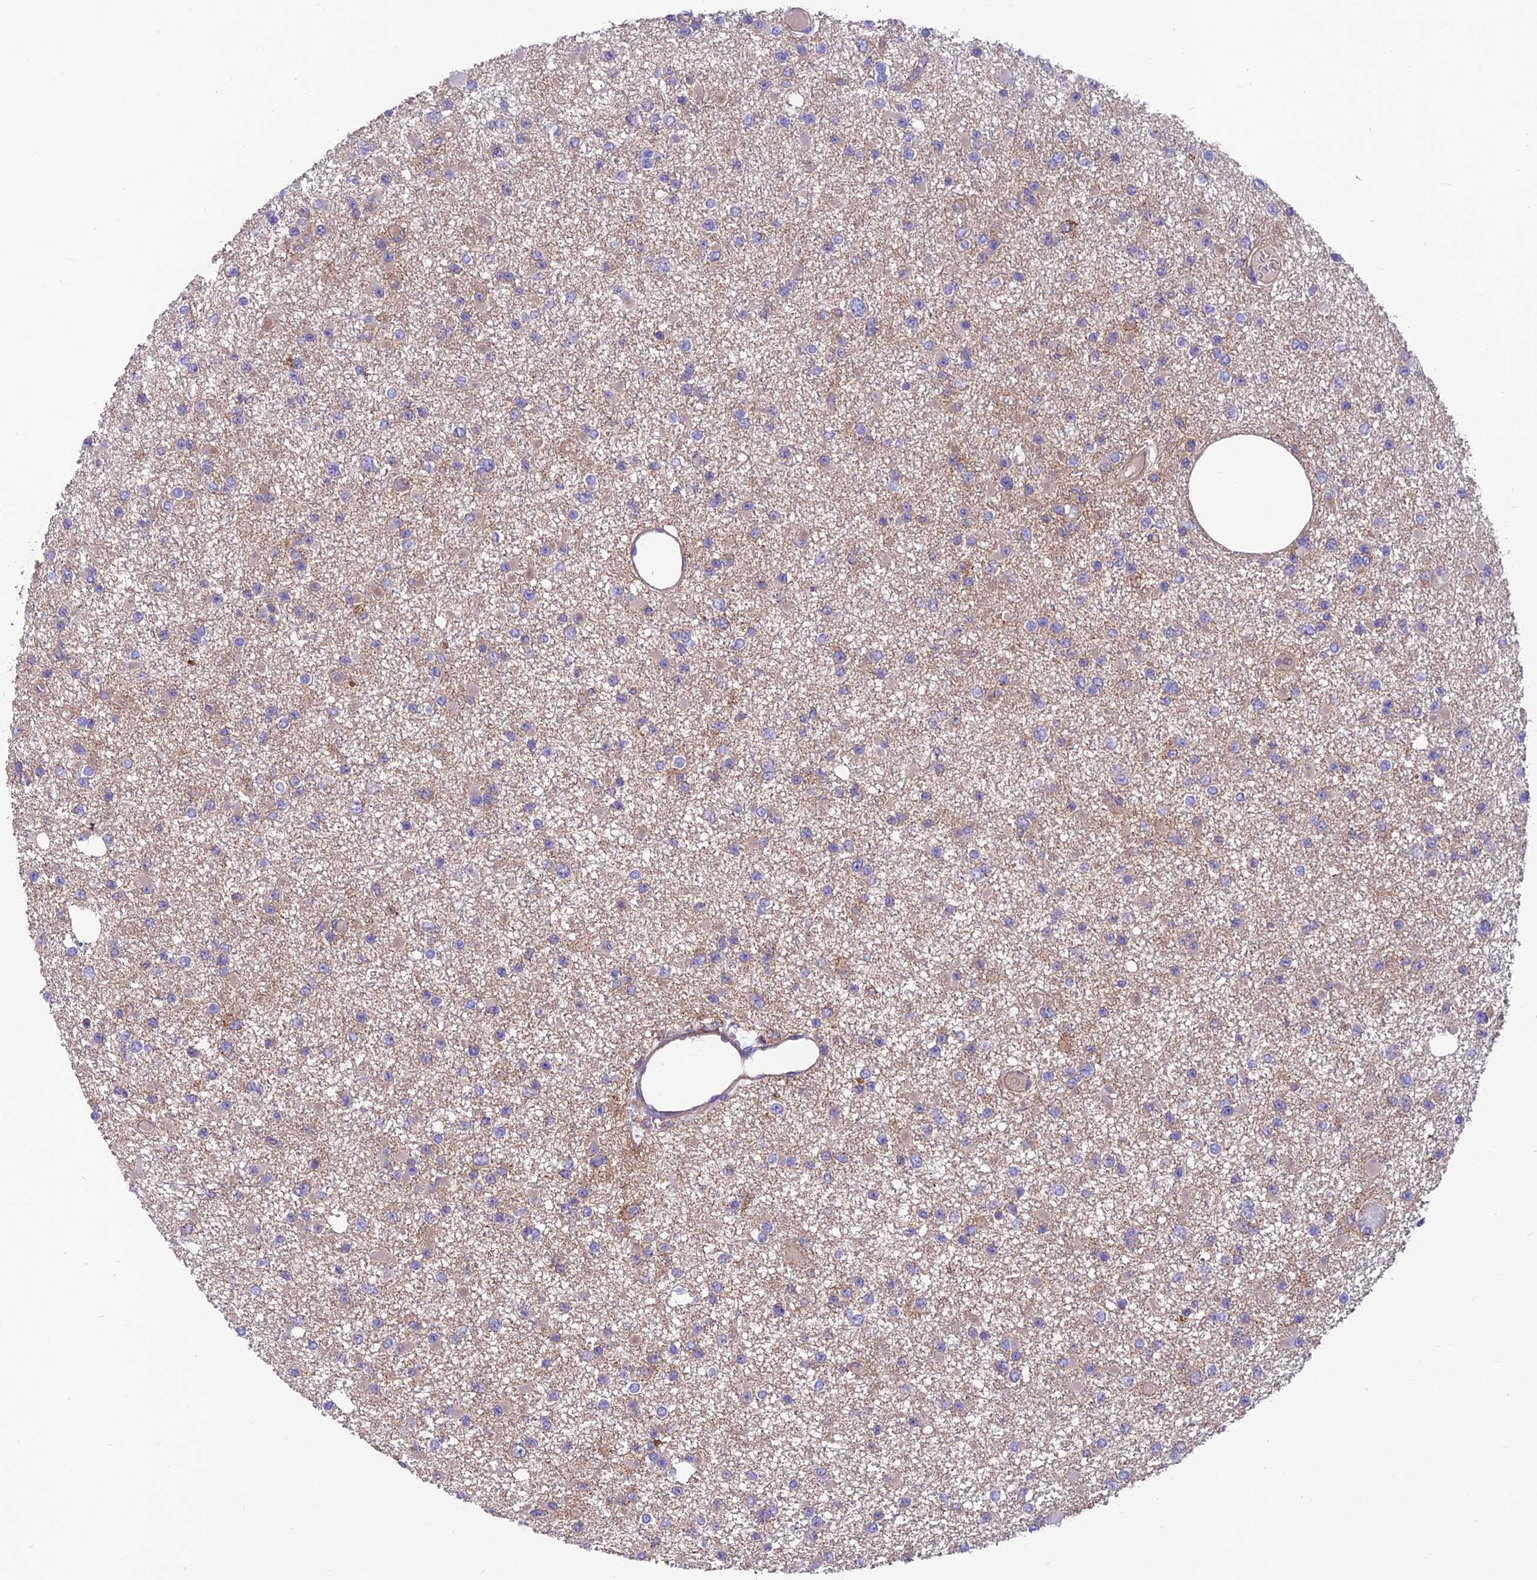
{"staining": {"intensity": "negative", "quantity": "none", "location": "none"}, "tissue": "glioma", "cell_type": "Tumor cells", "image_type": "cancer", "snomed": [{"axis": "morphology", "description": "Glioma, malignant, Low grade"}, {"axis": "topography", "description": "Brain"}], "caption": "Malignant low-grade glioma was stained to show a protein in brown. There is no significant staining in tumor cells.", "gene": "VPS16", "patient": {"sex": "female", "age": 22}}